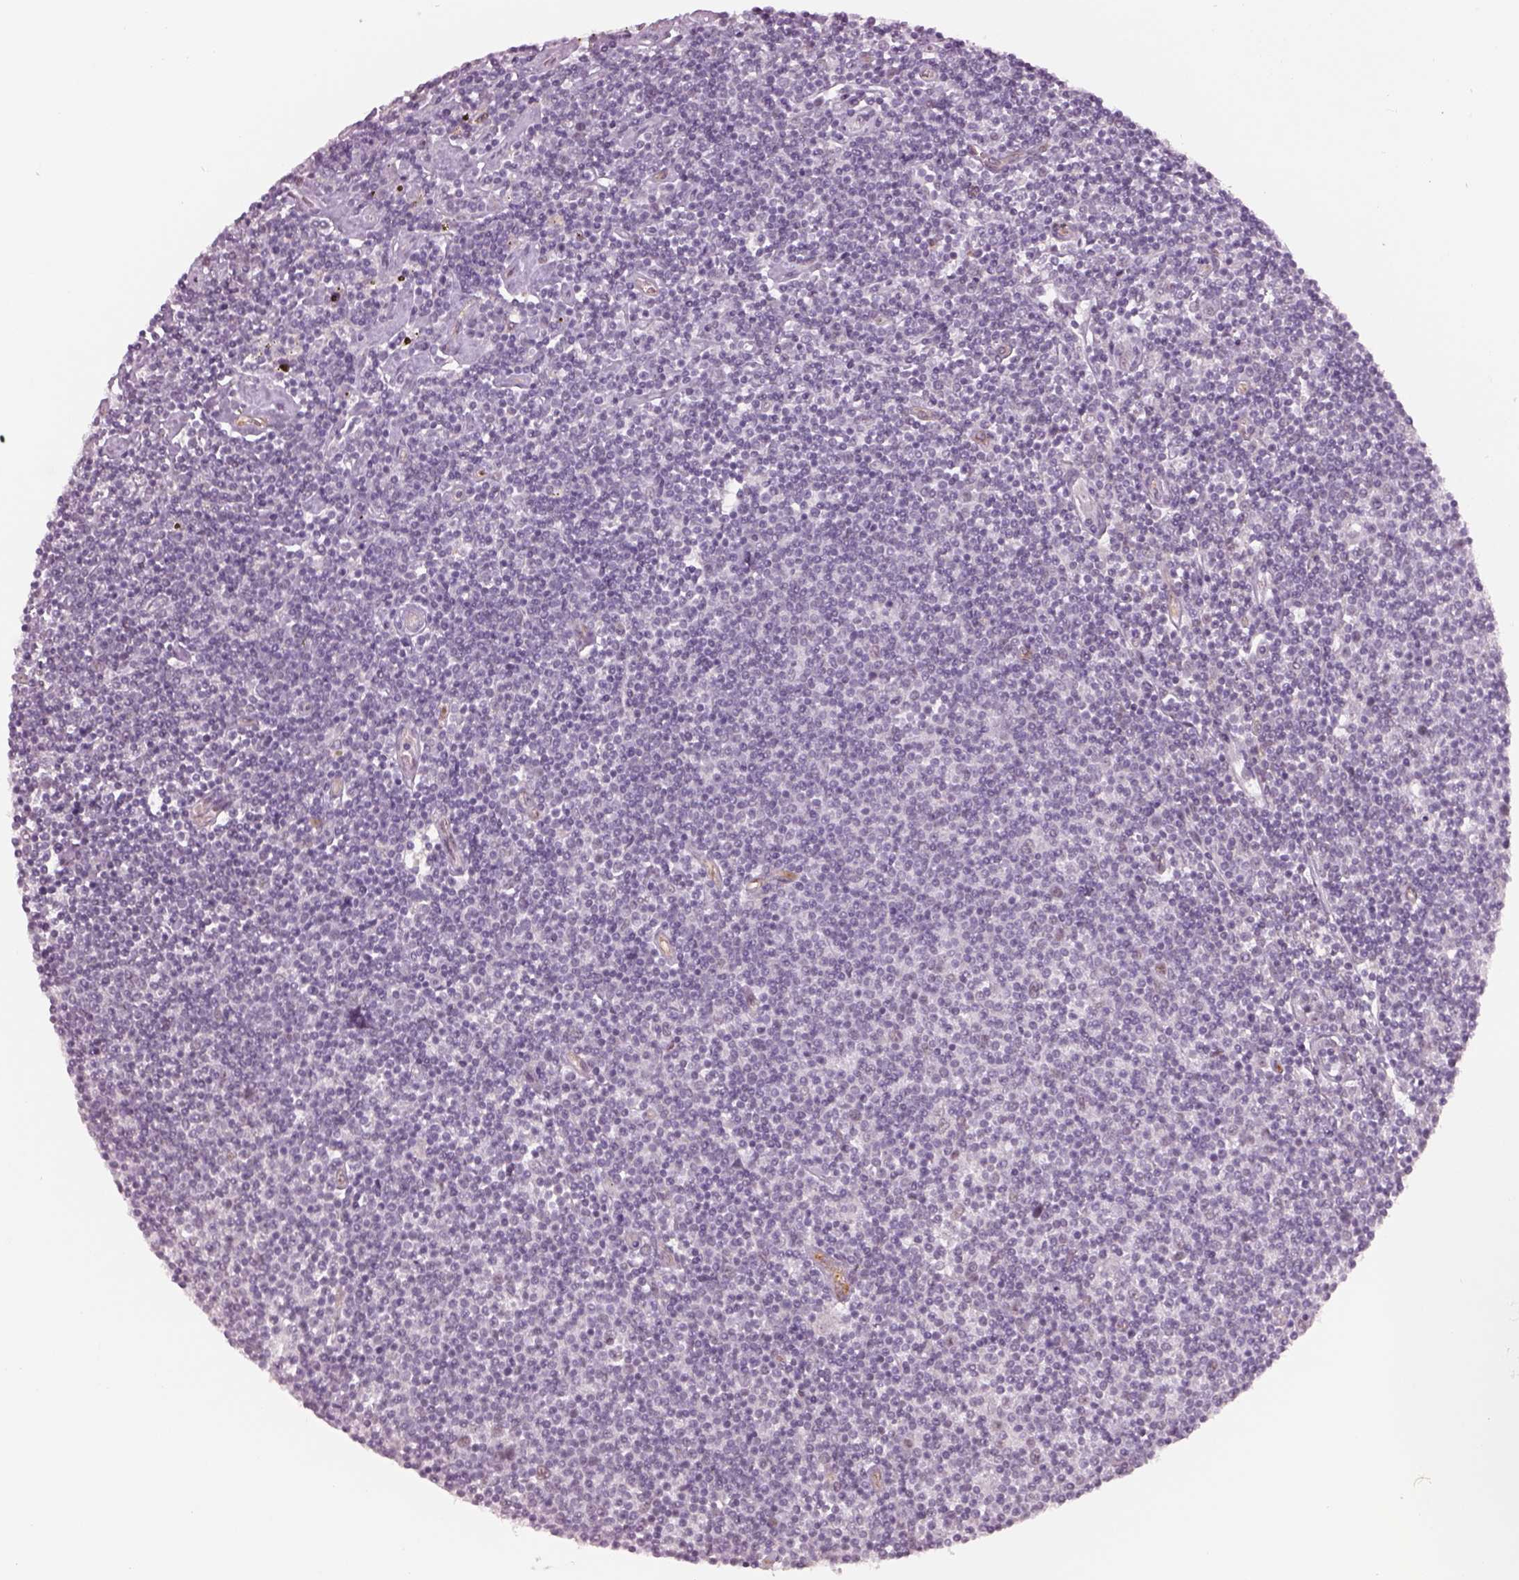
{"staining": {"intensity": "negative", "quantity": "none", "location": "none"}, "tissue": "lymphoma", "cell_type": "Tumor cells", "image_type": "cancer", "snomed": [{"axis": "morphology", "description": "Hodgkin's disease, NOS"}, {"axis": "topography", "description": "Lymph node"}], "caption": "A histopathology image of lymphoma stained for a protein reveals no brown staining in tumor cells.", "gene": "NAT8", "patient": {"sex": "male", "age": 40}}